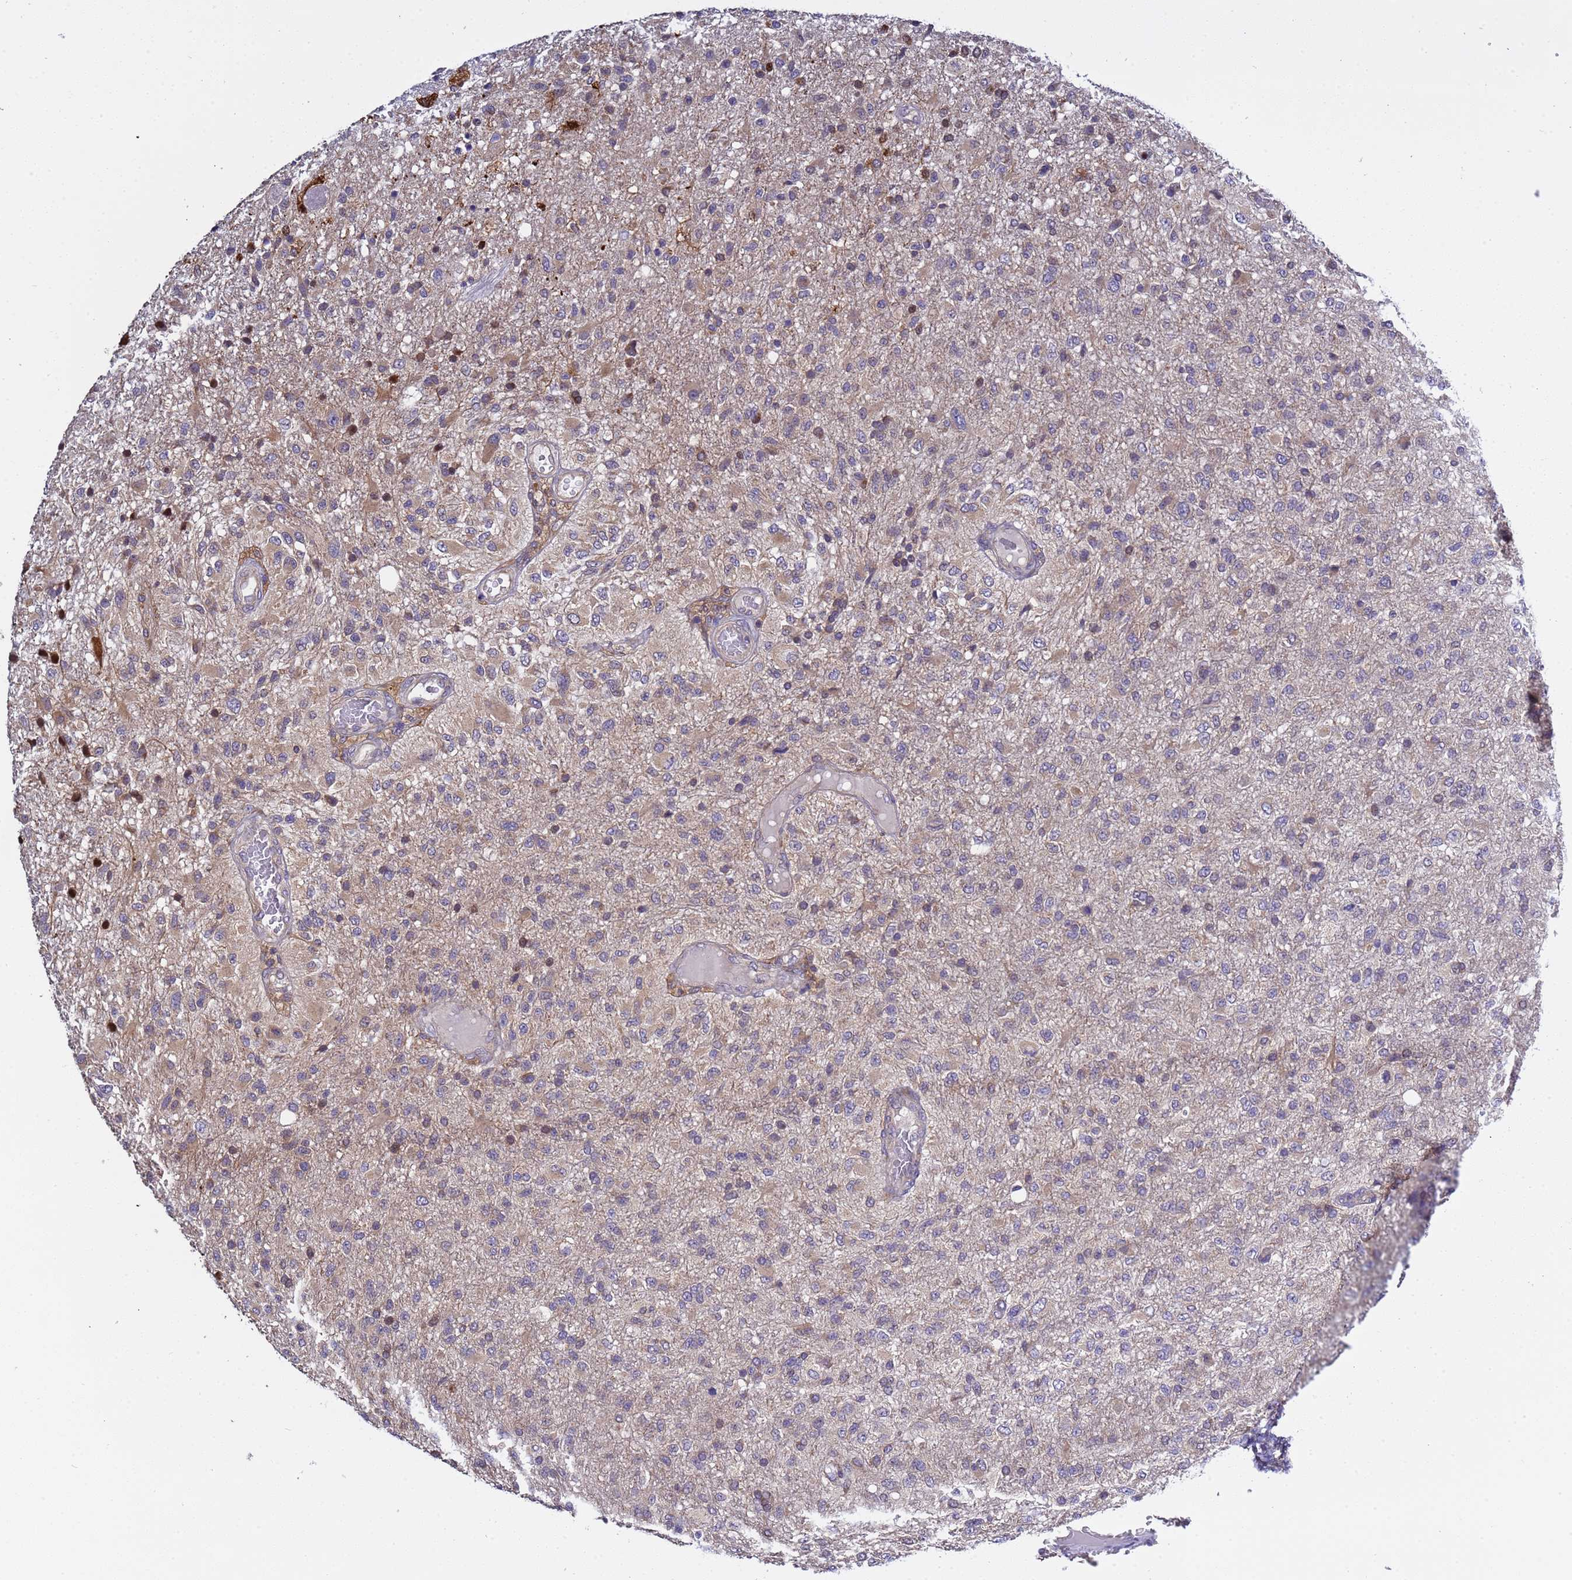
{"staining": {"intensity": "weak", "quantity": "<25%", "location": "cytoplasmic/membranous,nuclear"}, "tissue": "glioma", "cell_type": "Tumor cells", "image_type": "cancer", "snomed": [{"axis": "morphology", "description": "Glioma, malignant, High grade"}, {"axis": "topography", "description": "Brain"}], "caption": "IHC histopathology image of human glioma stained for a protein (brown), which demonstrates no staining in tumor cells.", "gene": "ELMOD2", "patient": {"sex": "female", "age": 74}}